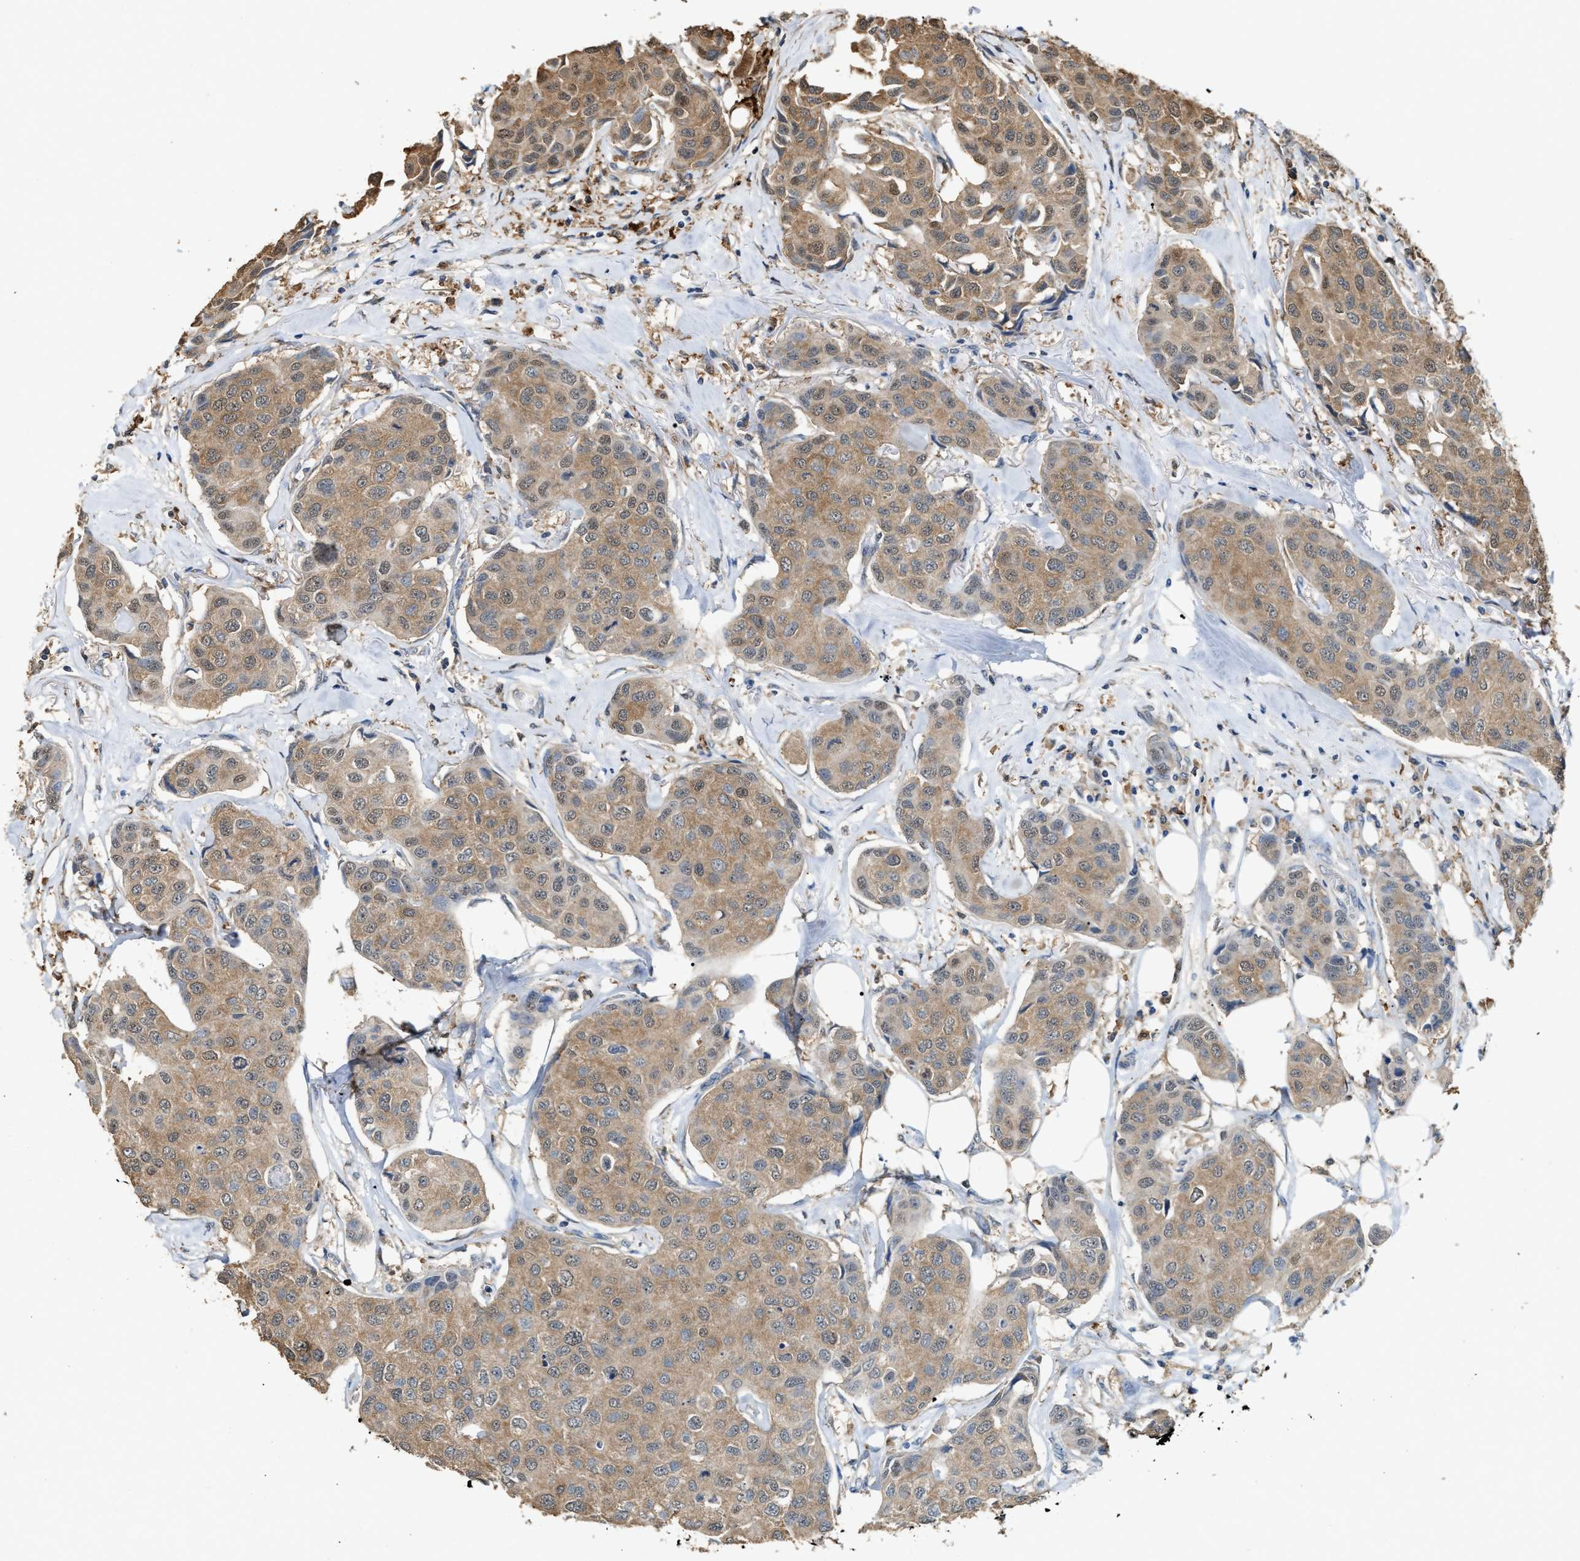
{"staining": {"intensity": "moderate", "quantity": ">75%", "location": "cytoplasmic/membranous"}, "tissue": "breast cancer", "cell_type": "Tumor cells", "image_type": "cancer", "snomed": [{"axis": "morphology", "description": "Duct carcinoma"}, {"axis": "topography", "description": "Breast"}], "caption": "About >75% of tumor cells in human breast invasive ductal carcinoma show moderate cytoplasmic/membranous protein positivity as visualized by brown immunohistochemical staining.", "gene": "GCN1", "patient": {"sex": "female", "age": 80}}